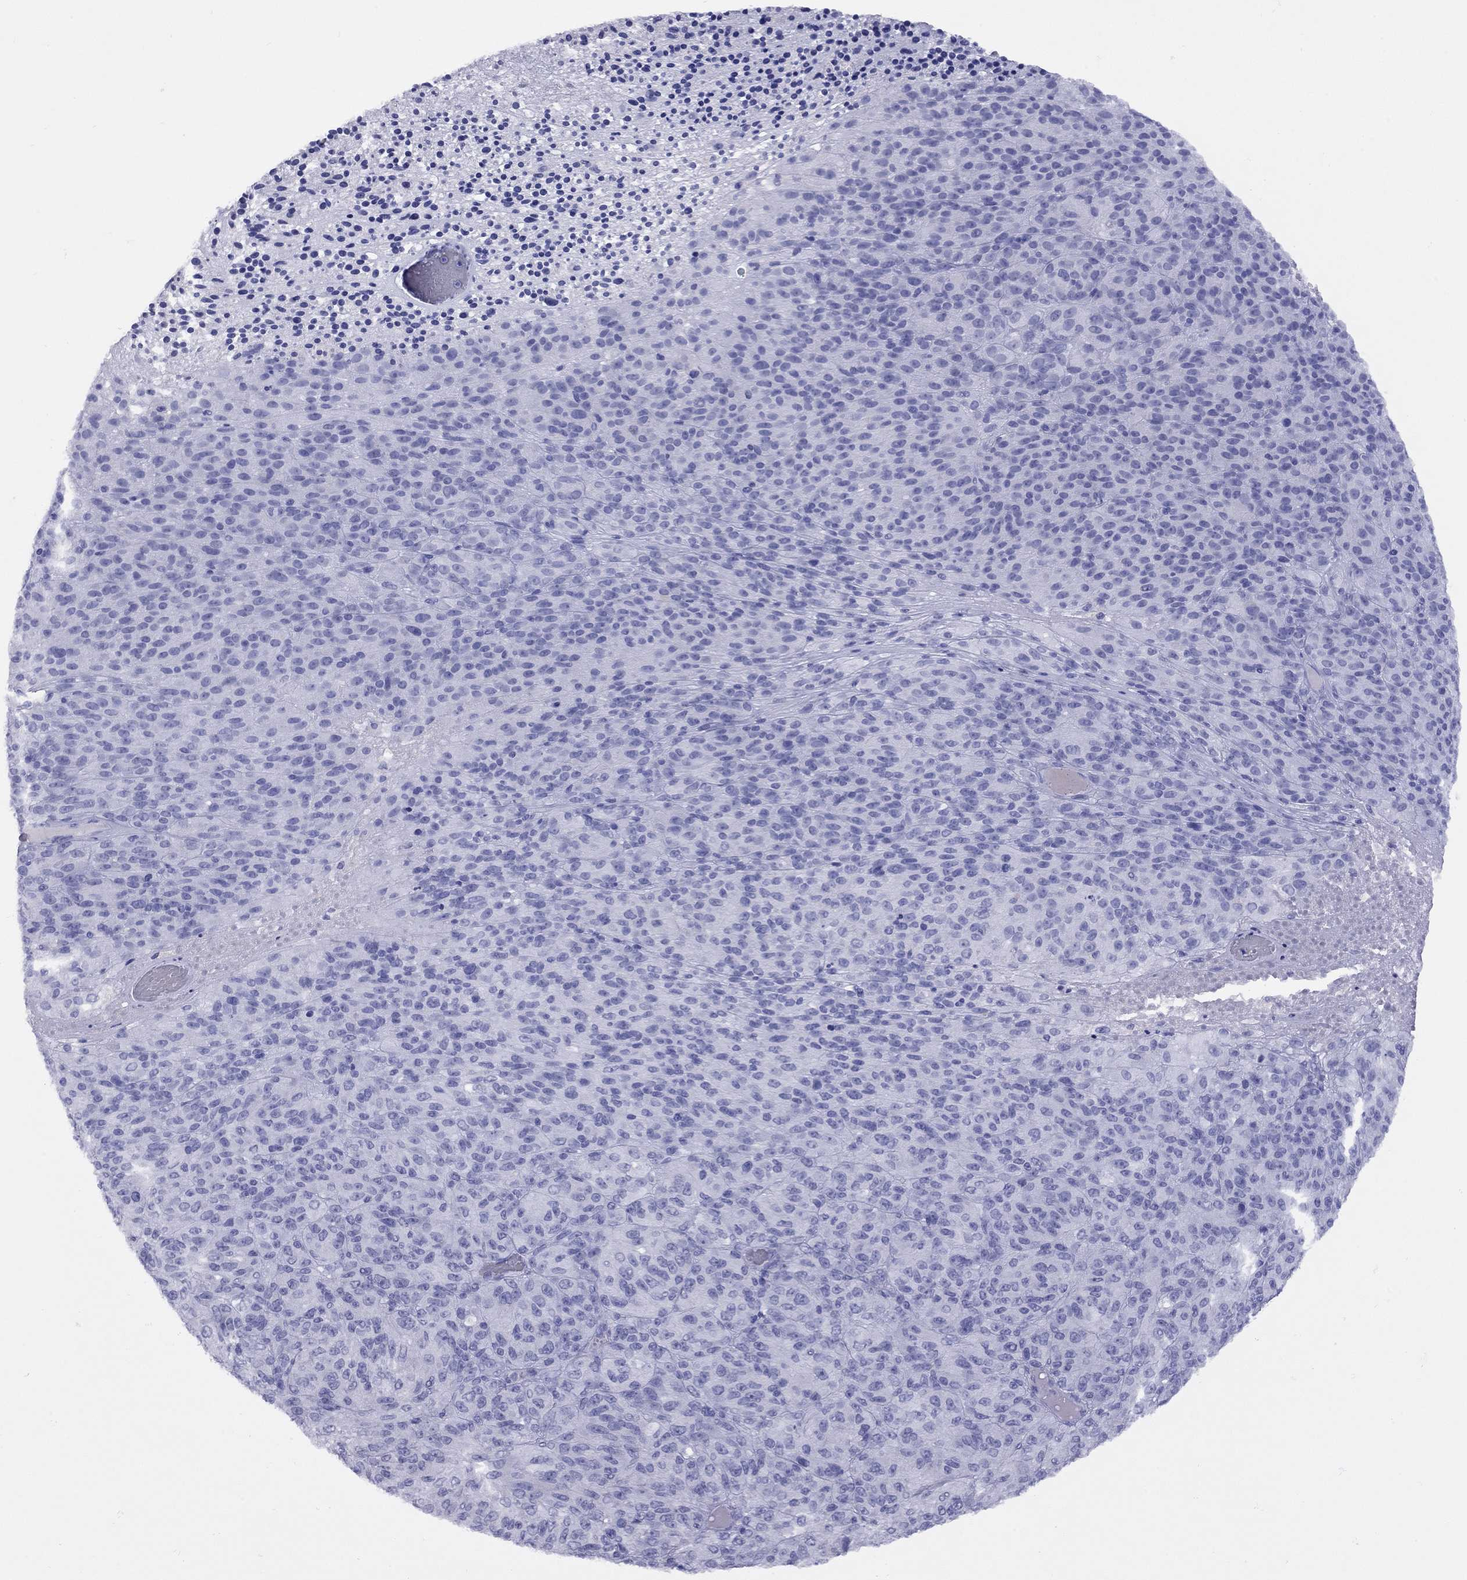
{"staining": {"intensity": "negative", "quantity": "none", "location": "none"}, "tissue": "melanoma", "cell_type": "Tumor cells", "image_type": "cancer", "snomed": [{"axis": "morphology", "description": "Malignant melanoma, Metastatic site"}, {"axis": "topography", "description": "Brain"}], "caption": "Immunohistochemistry (IHC) micrograph of neoplastic tissue: melanoma stained with DAB exhibits no significant protein positivity in tumor cells.", "gene": "GRIA2", "patient": {"sex": "female", "age": 56}}